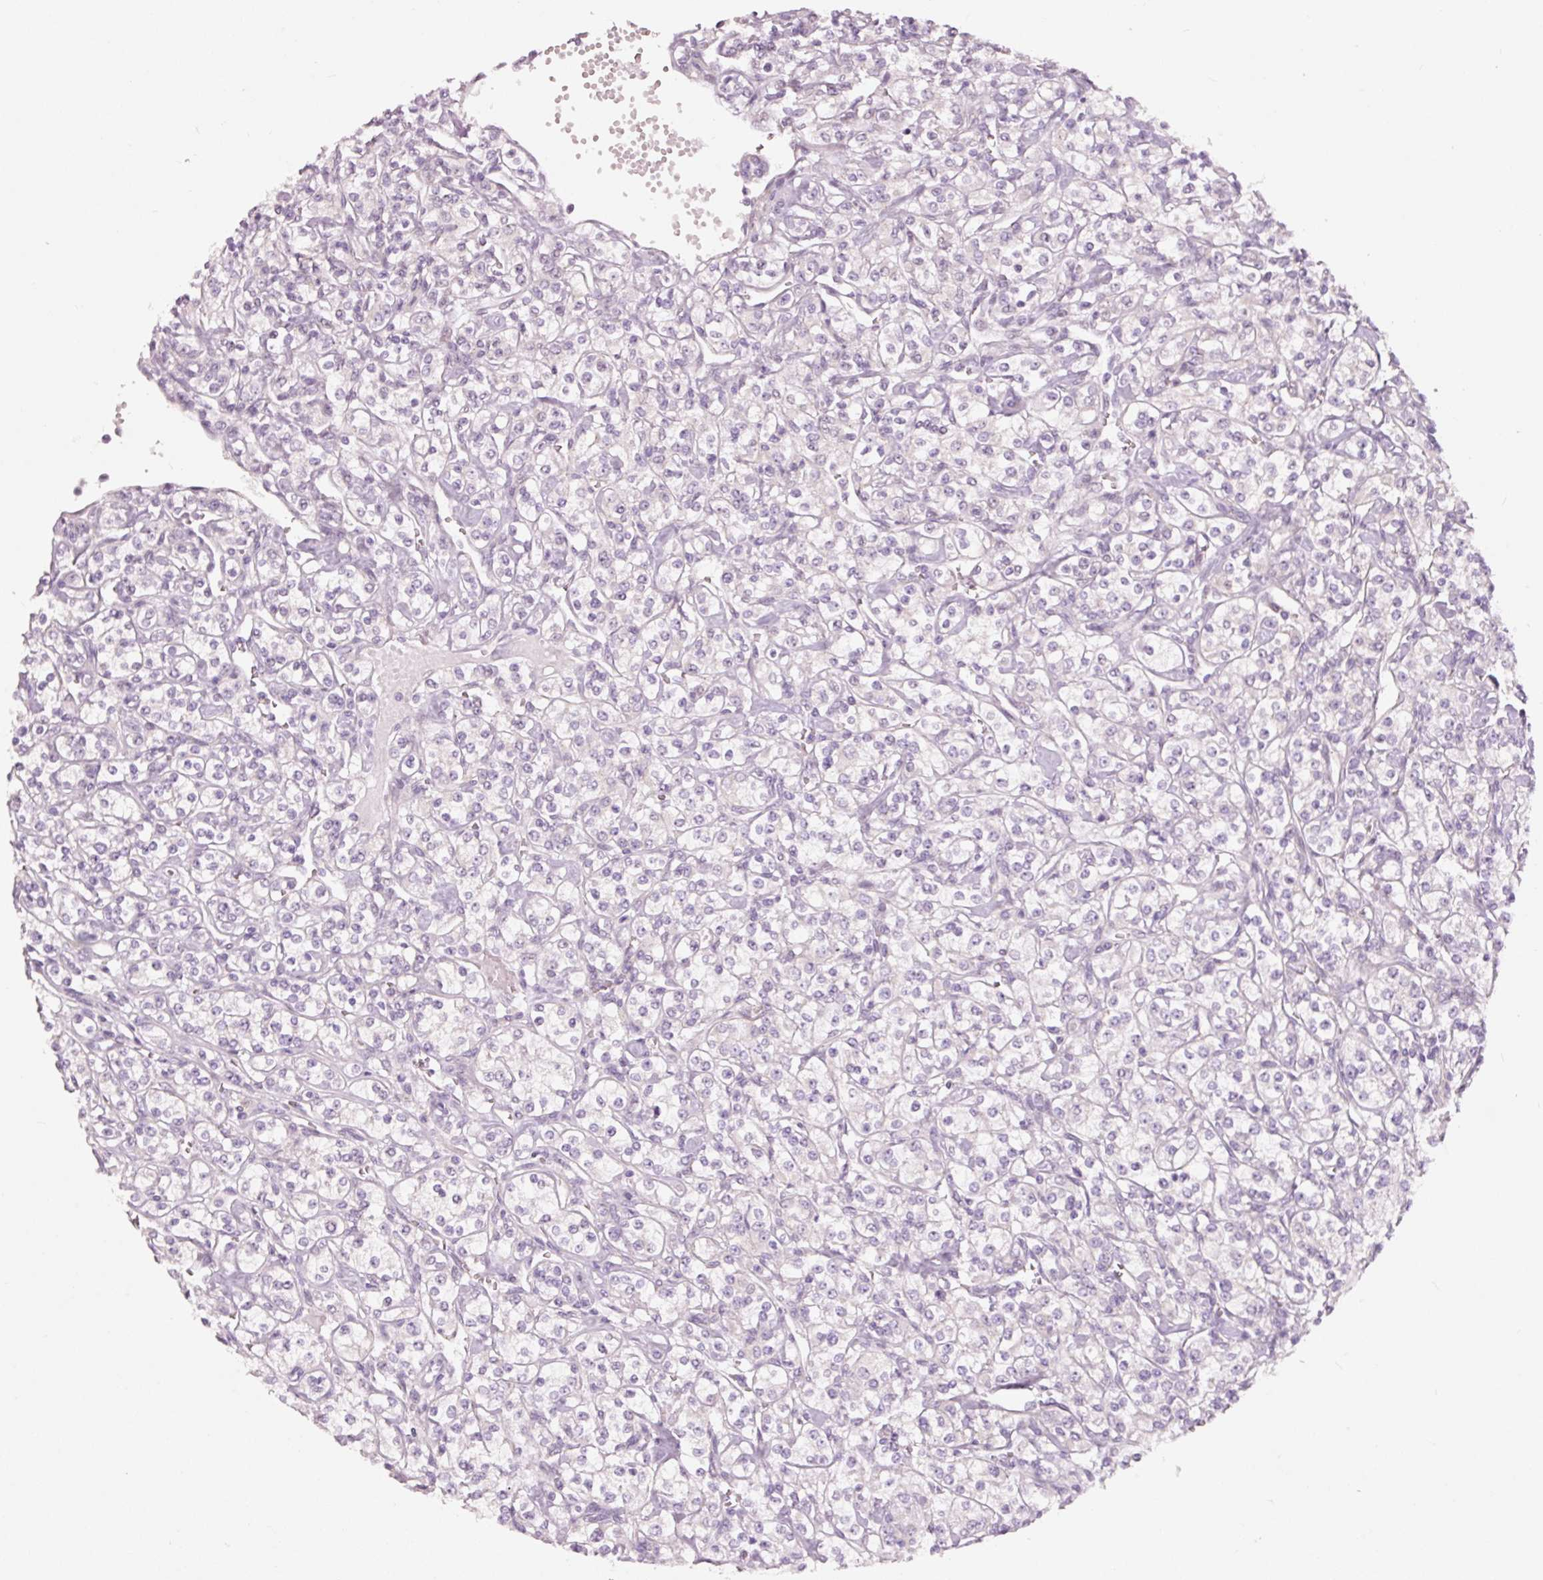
{"staining": {"intensity": "negative", "quantity": "none", "location": "none"}, "tissue": "renal cancer", "cell_type": "Tumor cells", "image_type": "cancer", "snomed": [{"axis": "morphology", "description": "Adenocarcinoma, NOS"}, {"axis": "topography", "description": "Kidney"}], "caption": "IHC of adenocarcinoma (renal) exhibits no staining in tumor cells. (DAB (3,3'-diaminobenzidine) IHC with hematoxylin counter stain).", "gene": "DAPP1", "patient": {"sex": "male", "age": 77}}